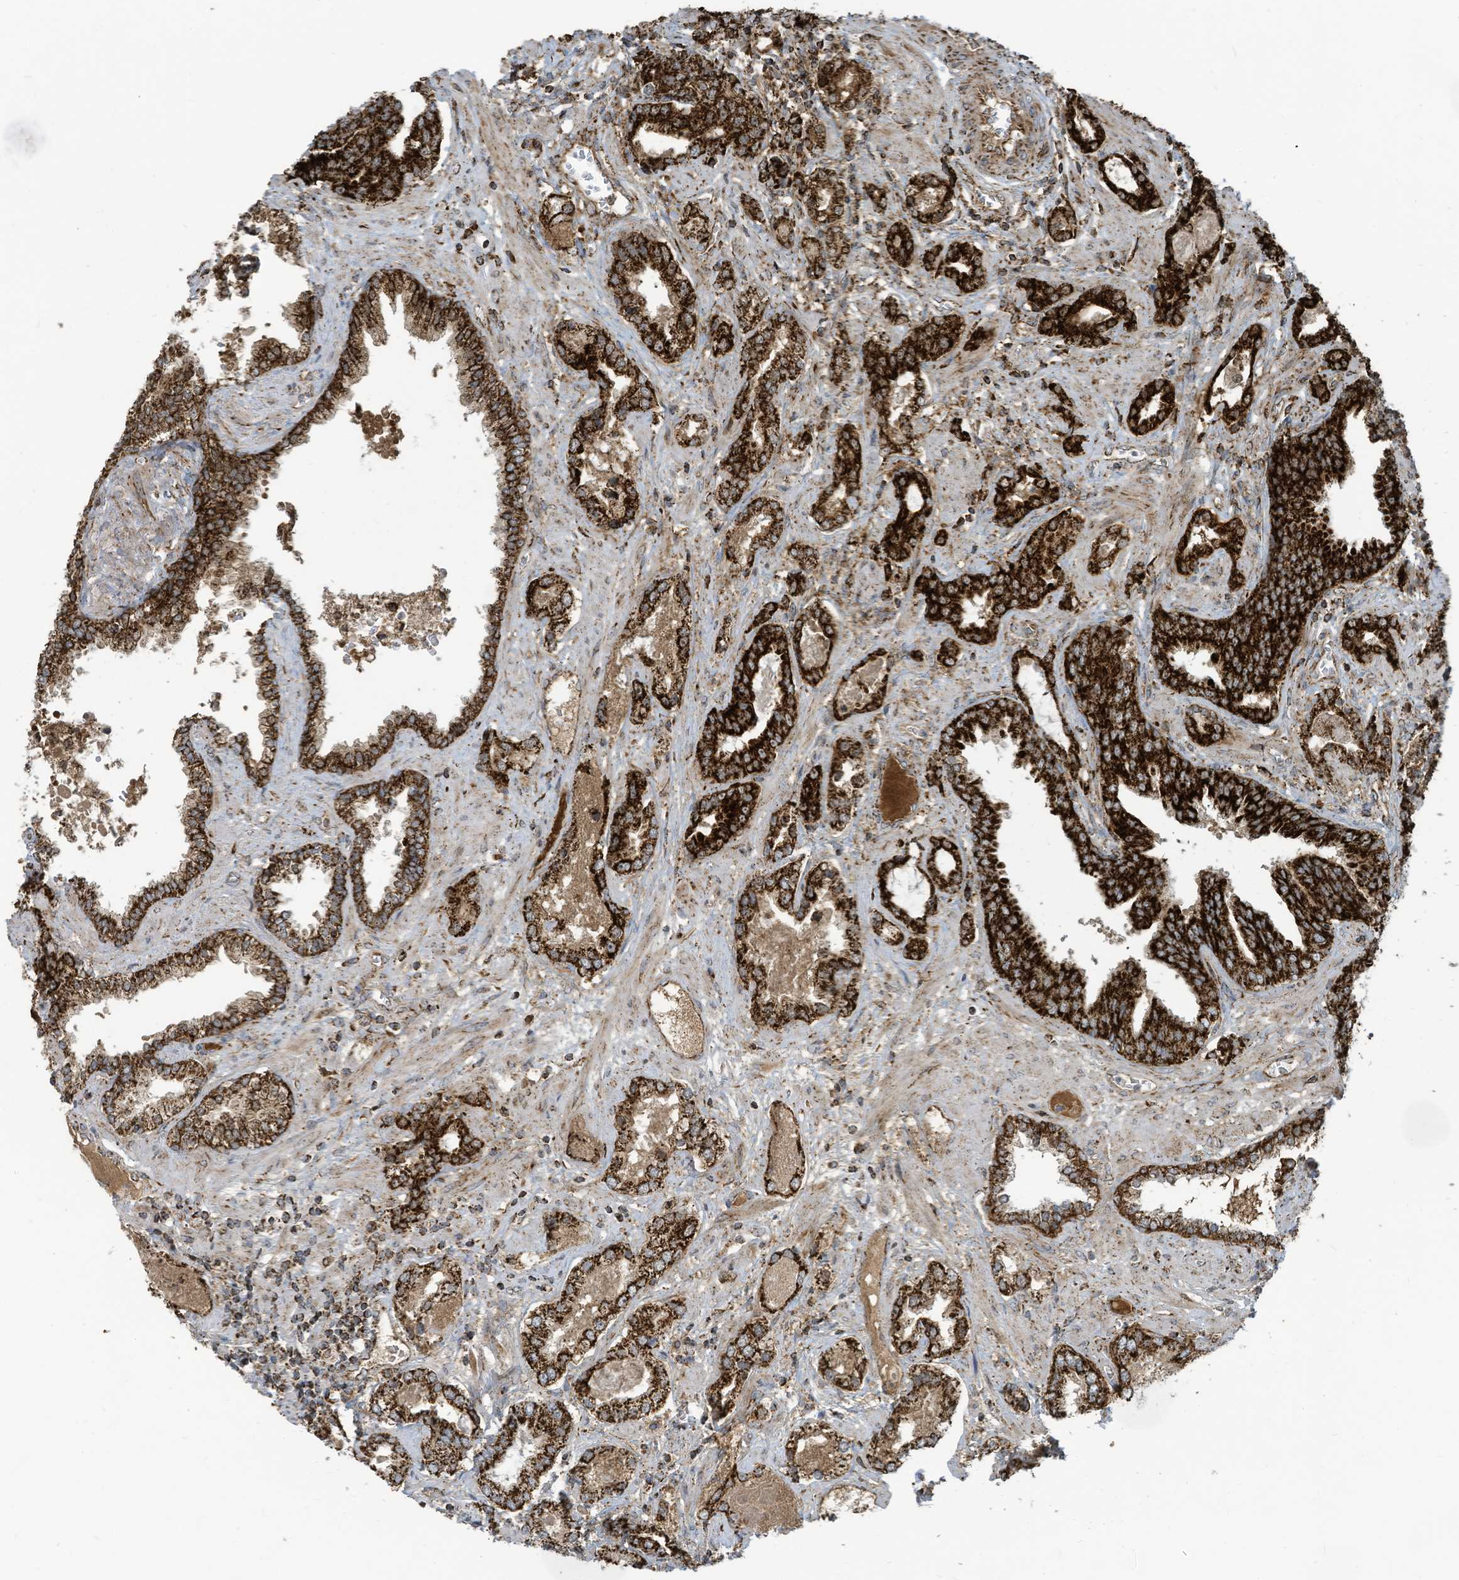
{"staining": {"intensity": "strong", "quantity": ">75%", "location": "cytoplasmic/membranous"}, "tissue": "prostate cancer", "cell_type": "Tumor cells", "image_type": "cancer", "snomed": [{"axis": "morphology", "description": "Adenocarcinoma, High grade"}, {"axis": "topography", "description": "Prostate and seminal vesicle, NOS"}], "caption": "Brown immunohistochemical staining in human adenocarcinoma (high-grade) (prostate) shows strong cytoplasmic/membranous expression in about >75% of tumor cells. Ihc stains the protein in brown and the nuclei are stained blue.", "gene": "COX10", "patient": {"sex": "male", "age": 67}}